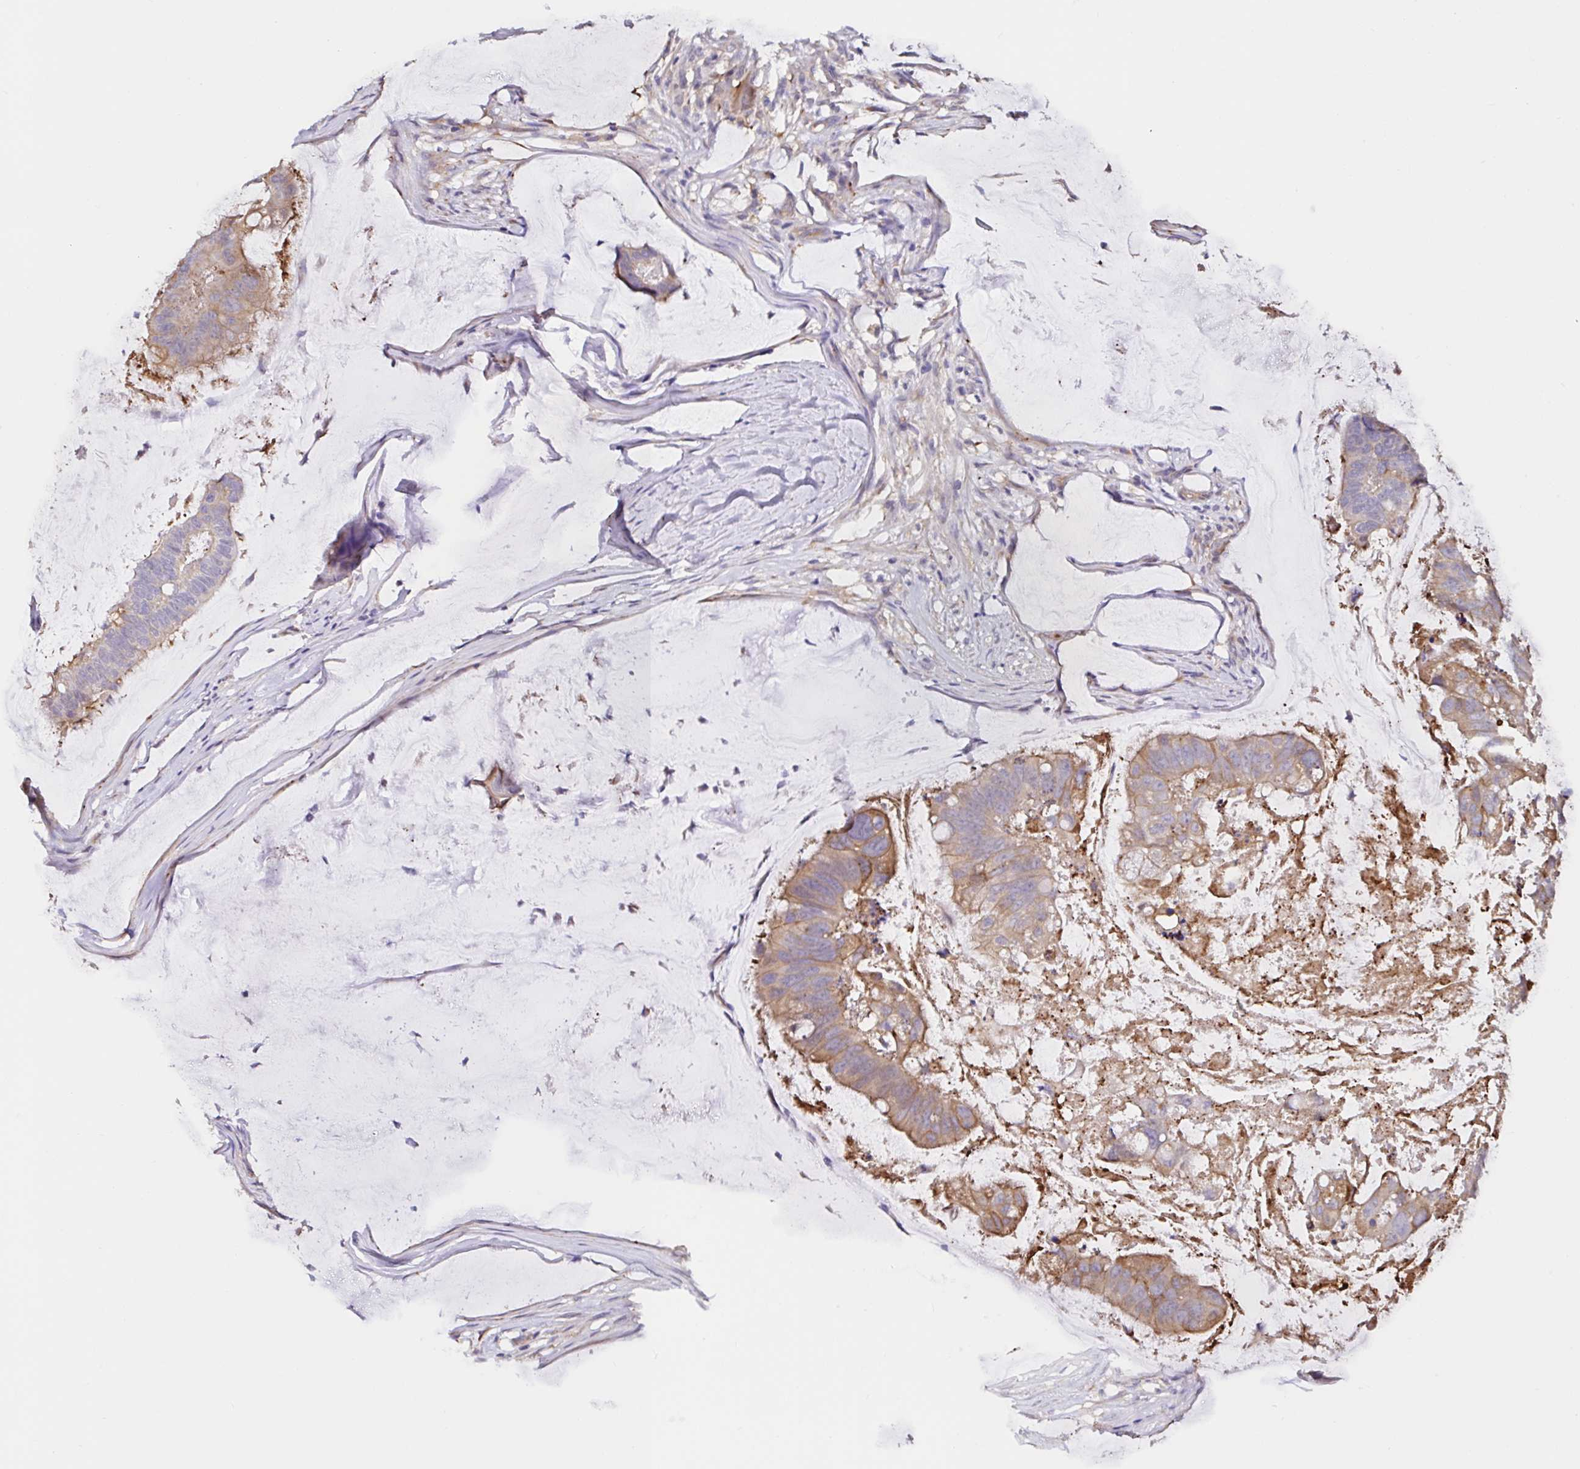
{"staining": {"intensity": "moderate", "quantity": ">75%", "location": "cytoplasmic/membranous"}, "tissue": "colorectal cancer", "cell_type": "Tumor cells", "image_type": "cancer", "snomed": [{"axis": "morphology", "description": "Adenocarcinoma, NOS"}, {"axis": "topography", "description": "Colon"}], "caption": "About >75% of tumor cells in human colorectal adenocarcinoma display moderate cytoplasmic/membranous protein positivity as visualized by brown immunohistochemical staining.", "gene": "RSRP1", "patient": {"sex": "male", "age": 62}}